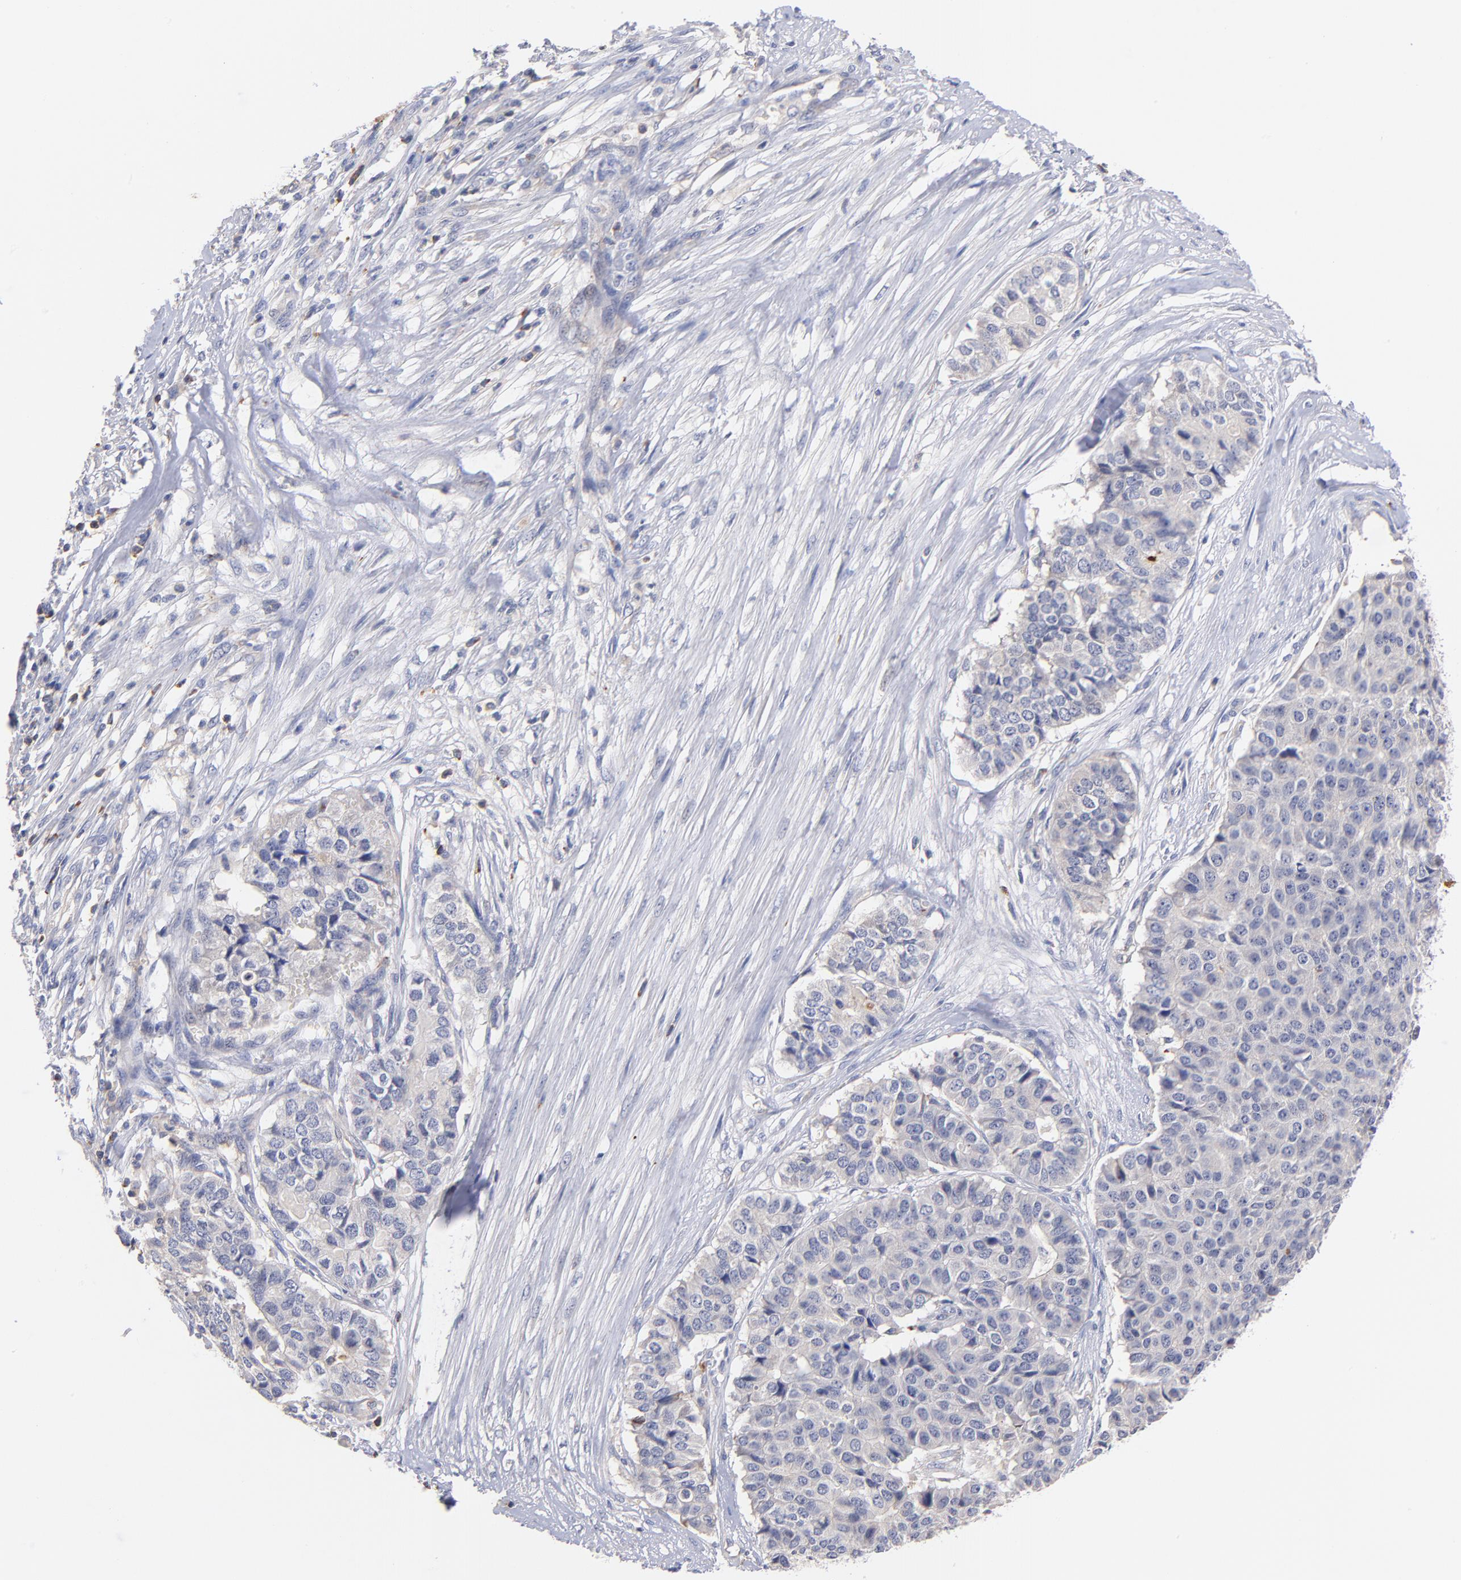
{"staining": {"intensity": "negative", "quantity": "none", "location": "none"}, "tissue": "pancreatic cancer", "cell_type": "Tumor cells", "image_type": "cancer", "snomed": [{"axis": "morphology", "description": "Adenocarcinoma, NOS"}, {"axis": "topography", "description": "Pancreas"}], "caption": "Image shows no protein expression in tumor cells of pancreatic adenocarcinoma tissue.", "gene": "KREMEN2", "patient": {"sex": "male", "age": 50}}